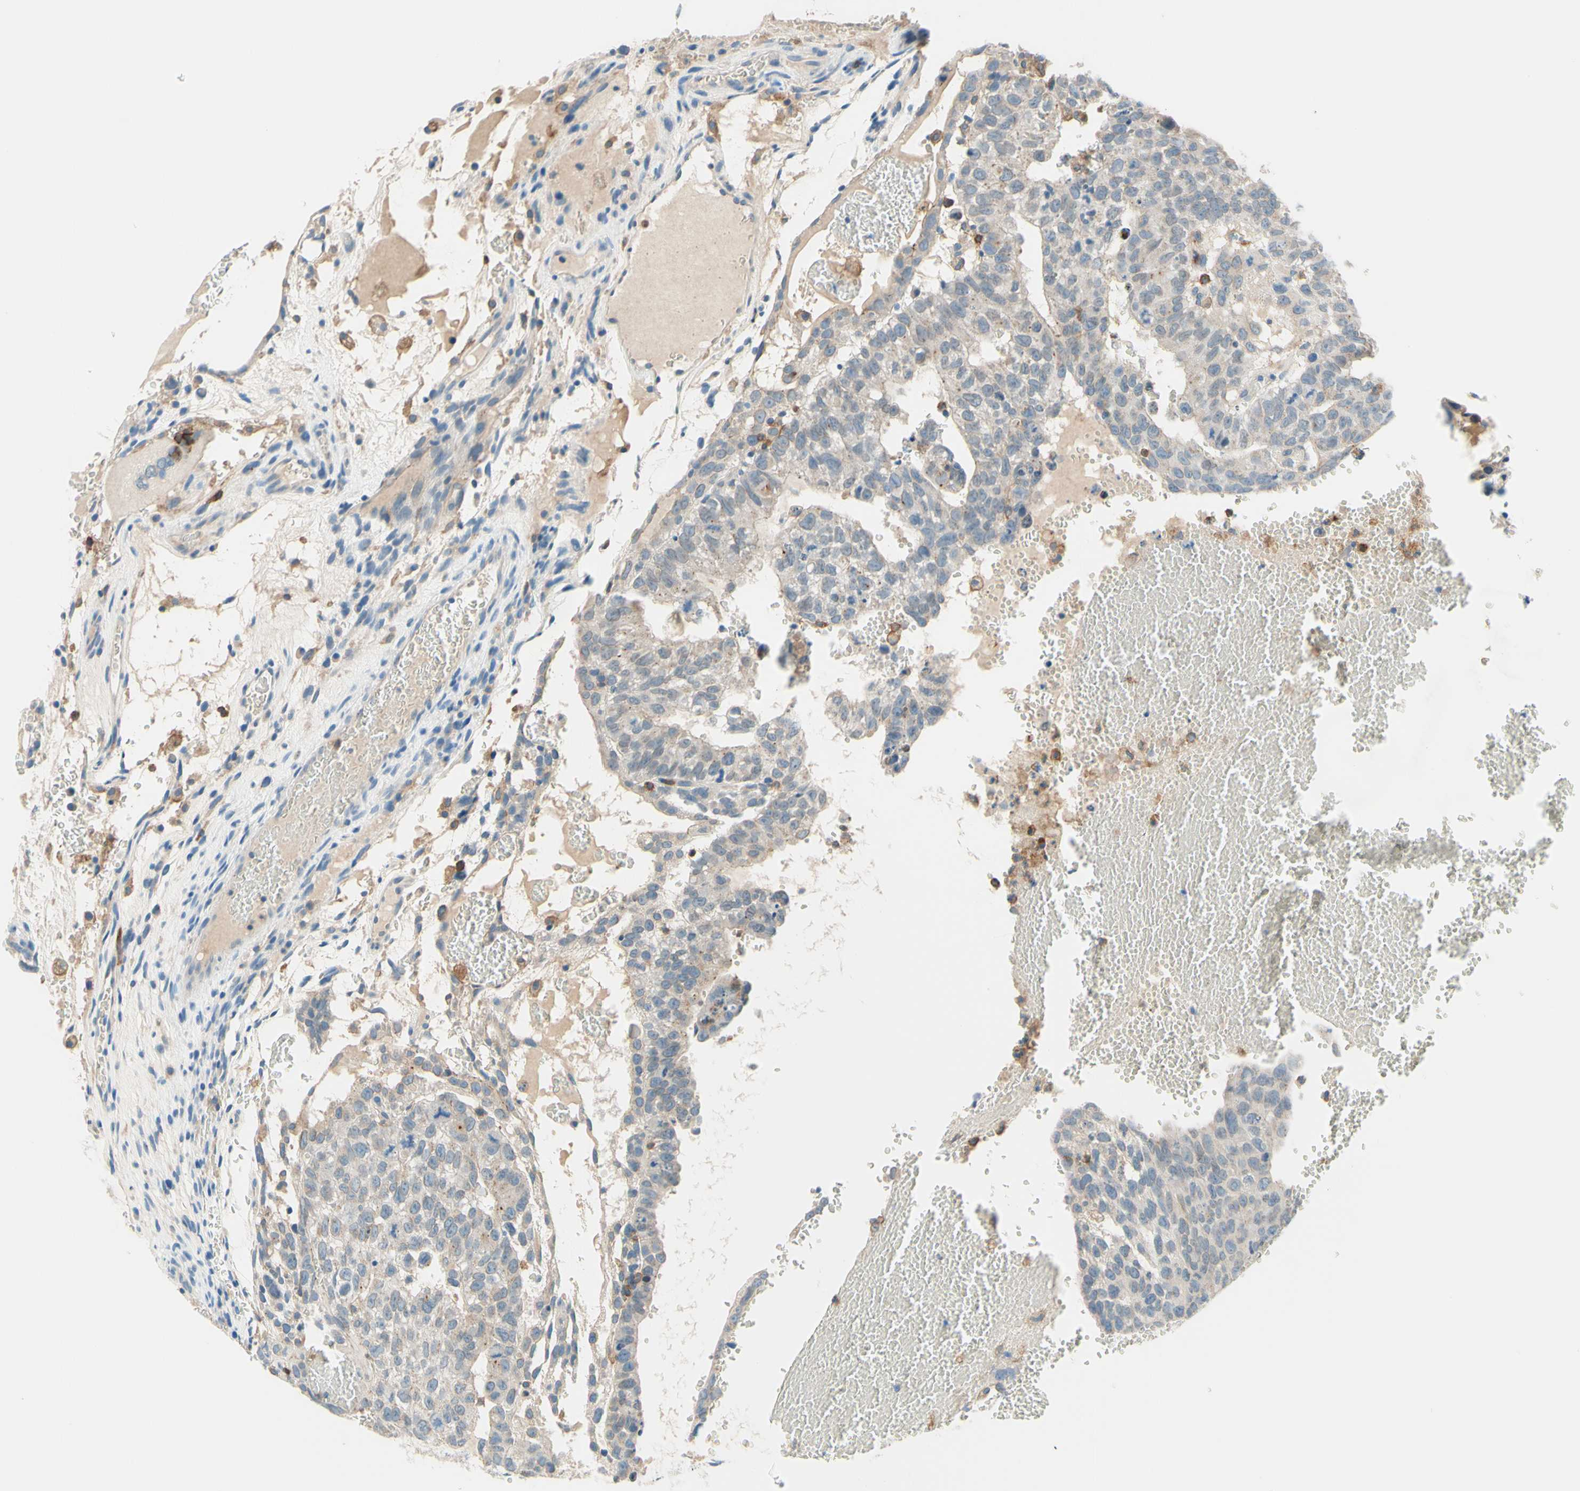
{"staining": {"intensity": "weak", "quantity": "<25%", "location": "cytoplasmic/membranous"}, "tissue": "testis cancer", "cell_type": "Tumor cells", "image_type": "cancer", "snomed": [{"axis": "morphology", "description": "Seminoma, NOS"}, {"axis": "morphology", "description": "Carcinoma, Embryonal, NOS"}, {"axis": "topography", "description": "Testis"}], "caption": "Photomicrograph shows no significant protein positivity in tumor cells of testis cancer. (Stains: DAB immunohistochemistry with hematoxylin counter stain, Microscopy: brightfield microscopy at high magnification).", "gene": "SIGLEC9", "patient": {"sex": "male", "age": 52}}